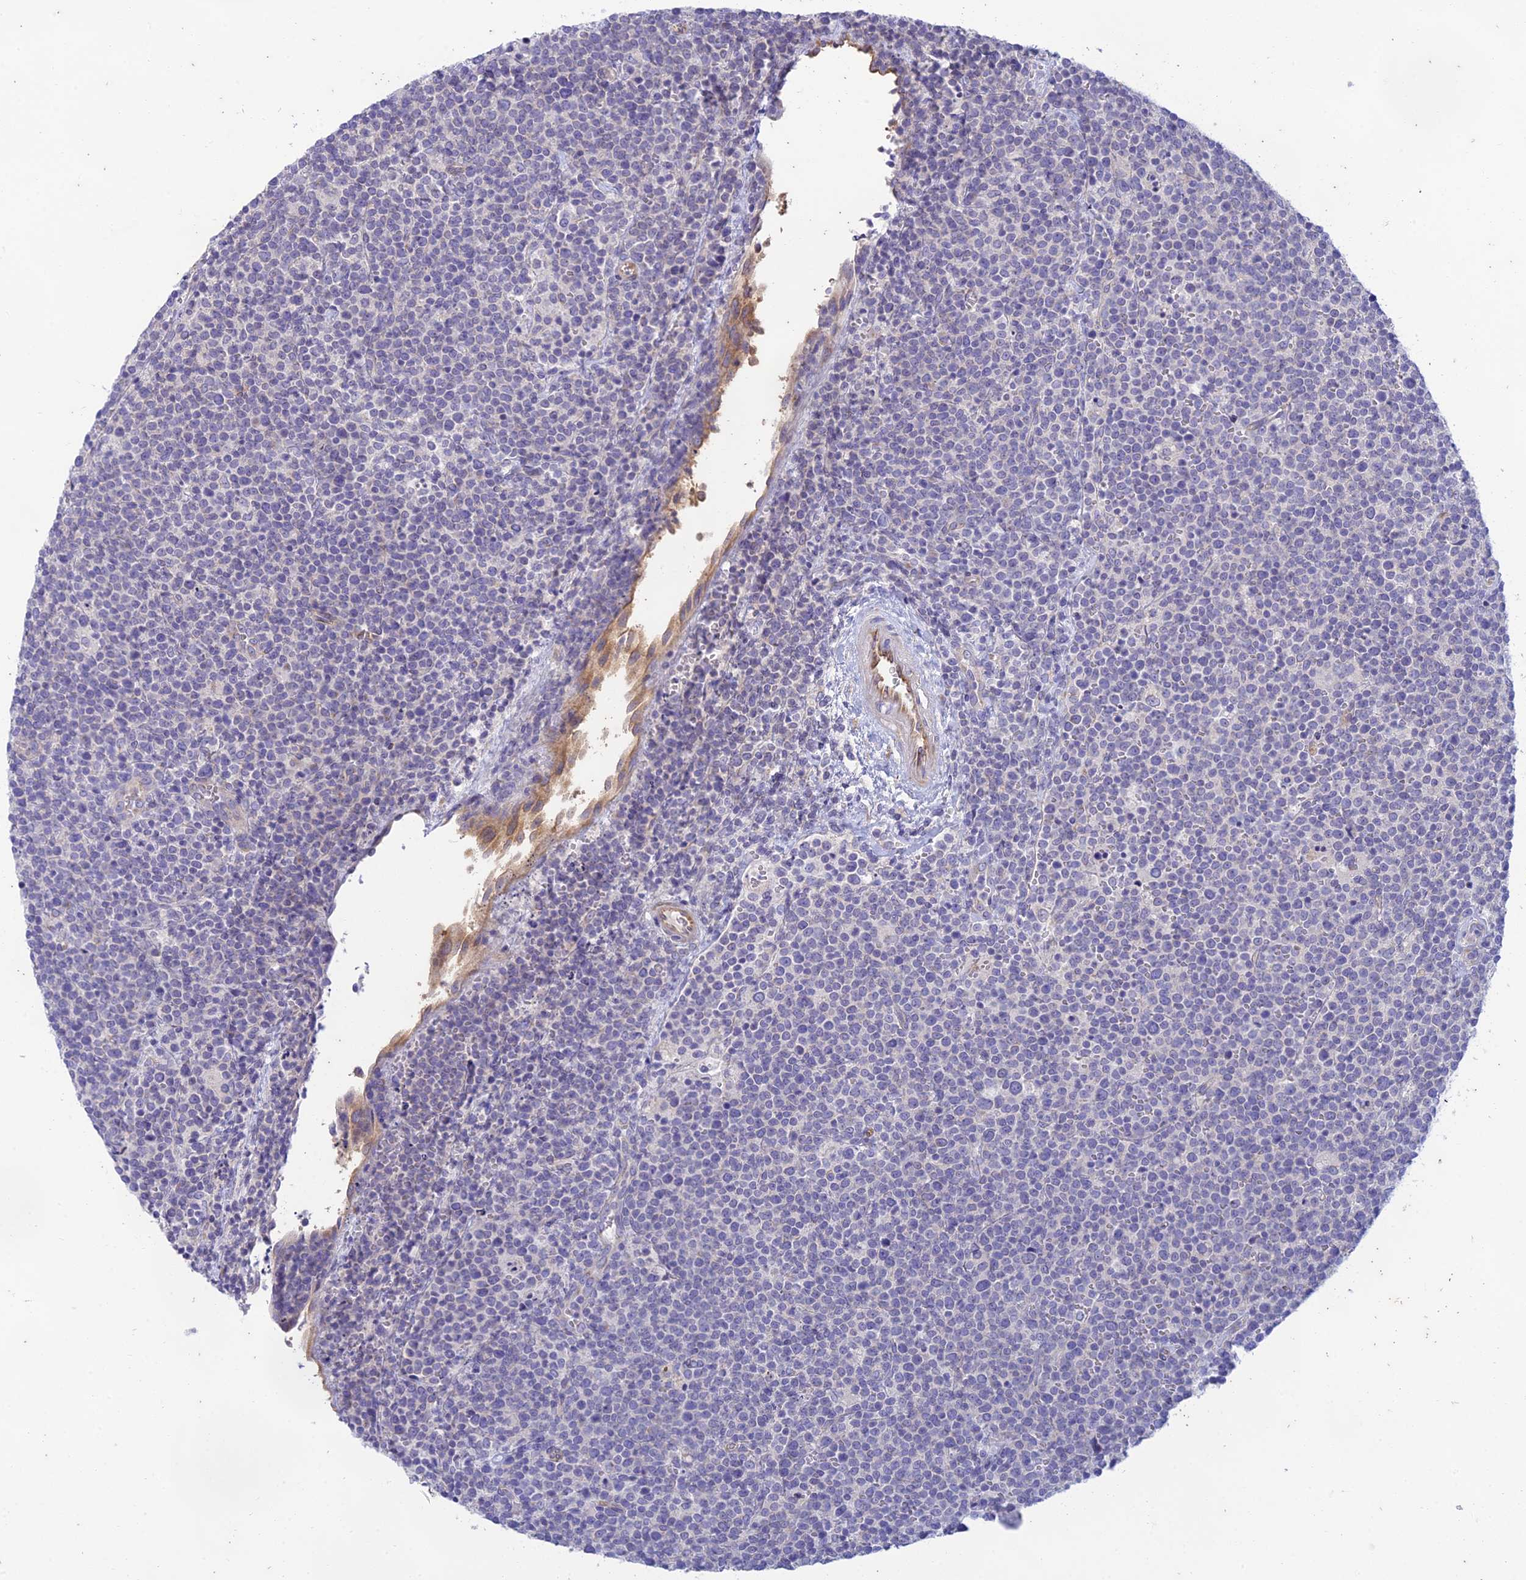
{"staining": {"intensity": "negative", "quantity": "none", "location": "none"}, "tissue": "lymphoma", "cell_type": "Tumor cells", "image_type": "cancer", "snomed": [{"axis": "morphology", "description": "Malignant lymphoma, non-Hodgkin's type, High grade"}, {"axis": "topography", "description": "Lymph node"}], "caption": "Immunohistochemistry (IHC) photomicrograph of neoplastic tissue: lymphoma stained with DAB demonstrates no significant protein expression in tumor cells. (Brightfield microscopy of DAB (3,3'-diaminobenzidine) immunohistochemistry at high magnification).", "gene": "PTCD2", "patient": {"sex": "male", "age": 61}}